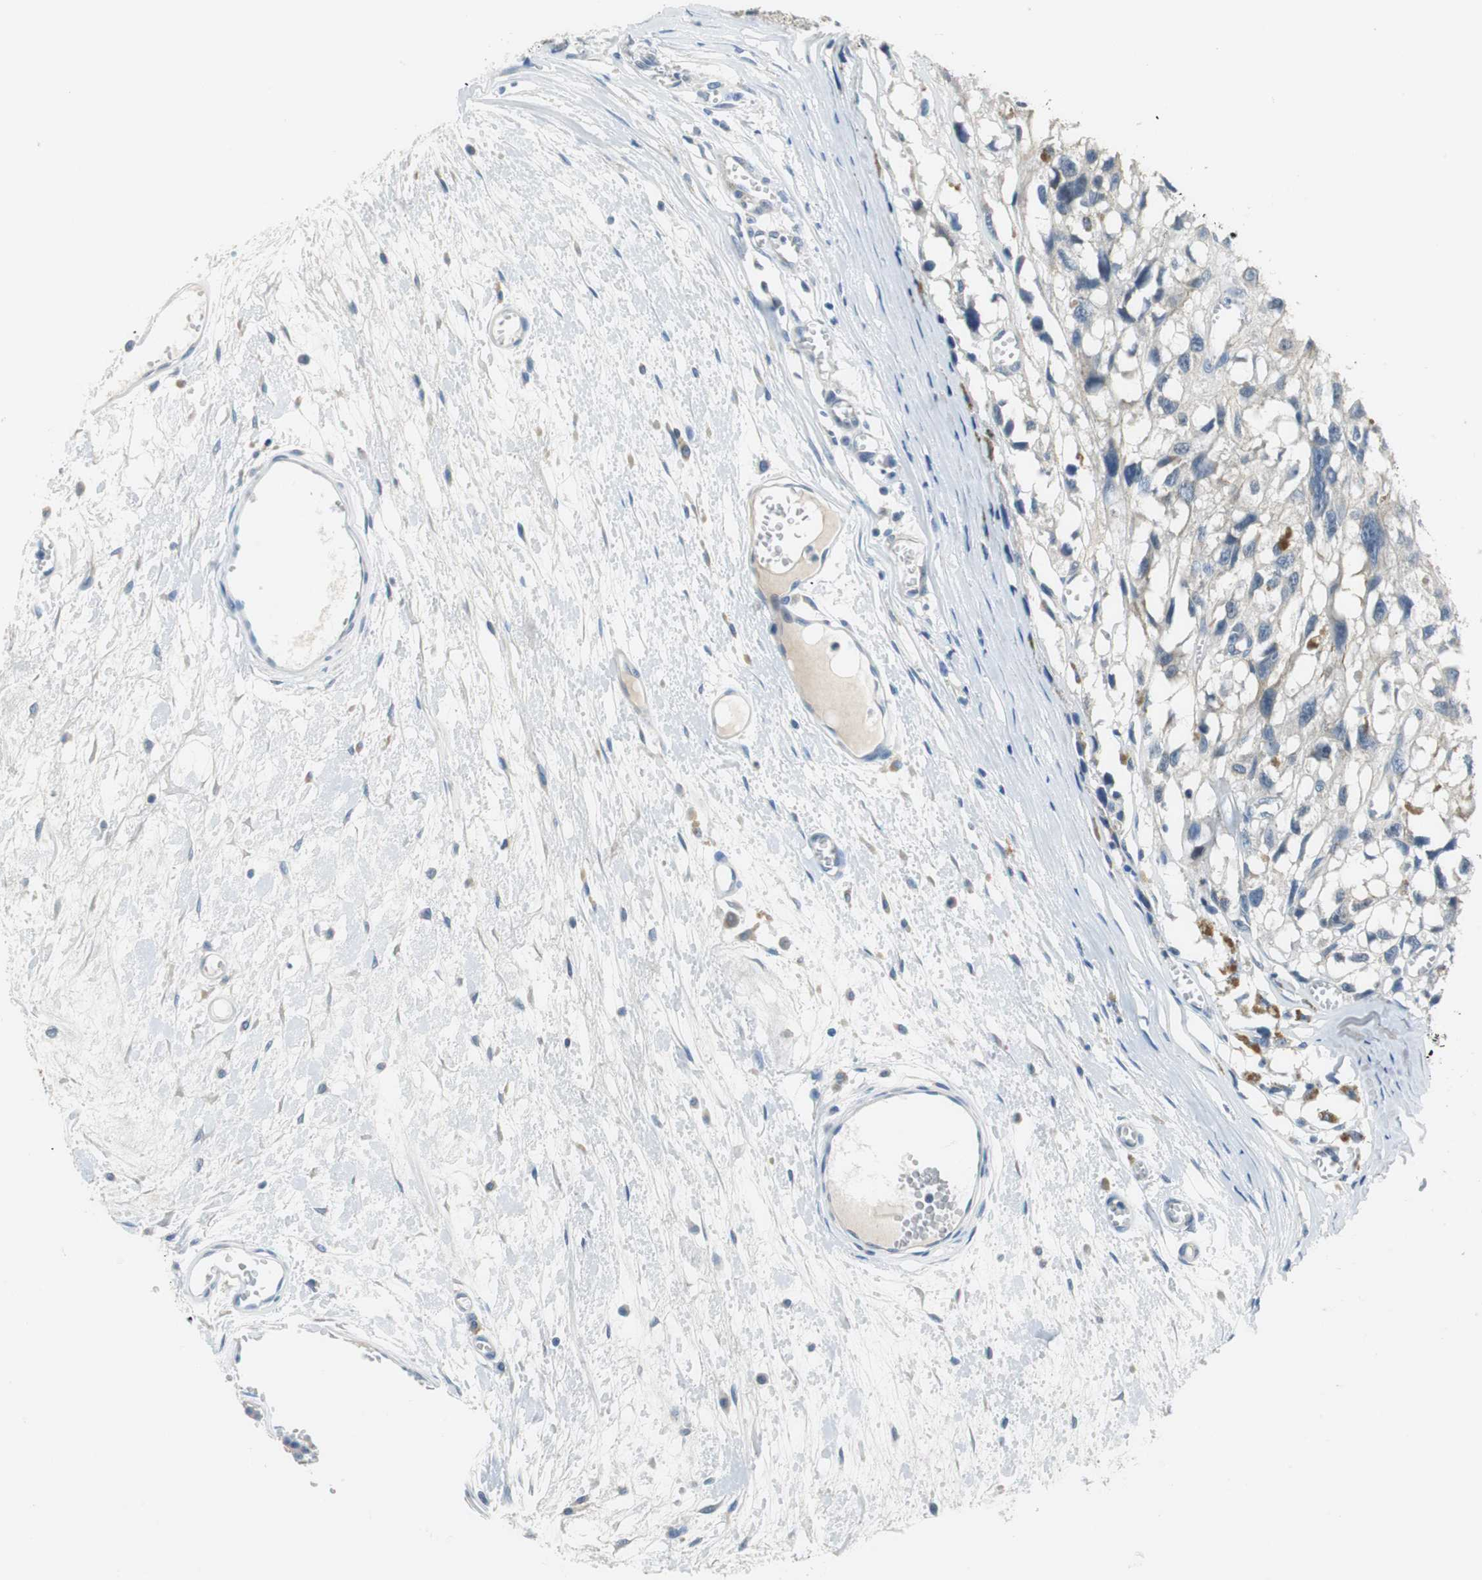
{"staining": {"intensity": "negative", "quantity": "none", "location": "none"}, "tissue": "melanoma", "cell_type": "Tumor cells", "image_type": "cancer", "snomed": [{"axis": "morphology", "description": "Malignant melanoma, Metastatic site"}, {"axis": "topography", "description": "Lymph node"}], "caption": "Human malignant melanoma (metastatic site) stained for a protein using immunohistochemistry (IHC) demonstrates no expression in tumor cells.", "gene": "FADS2", "patient": {"sex": "male", "age": 59}}